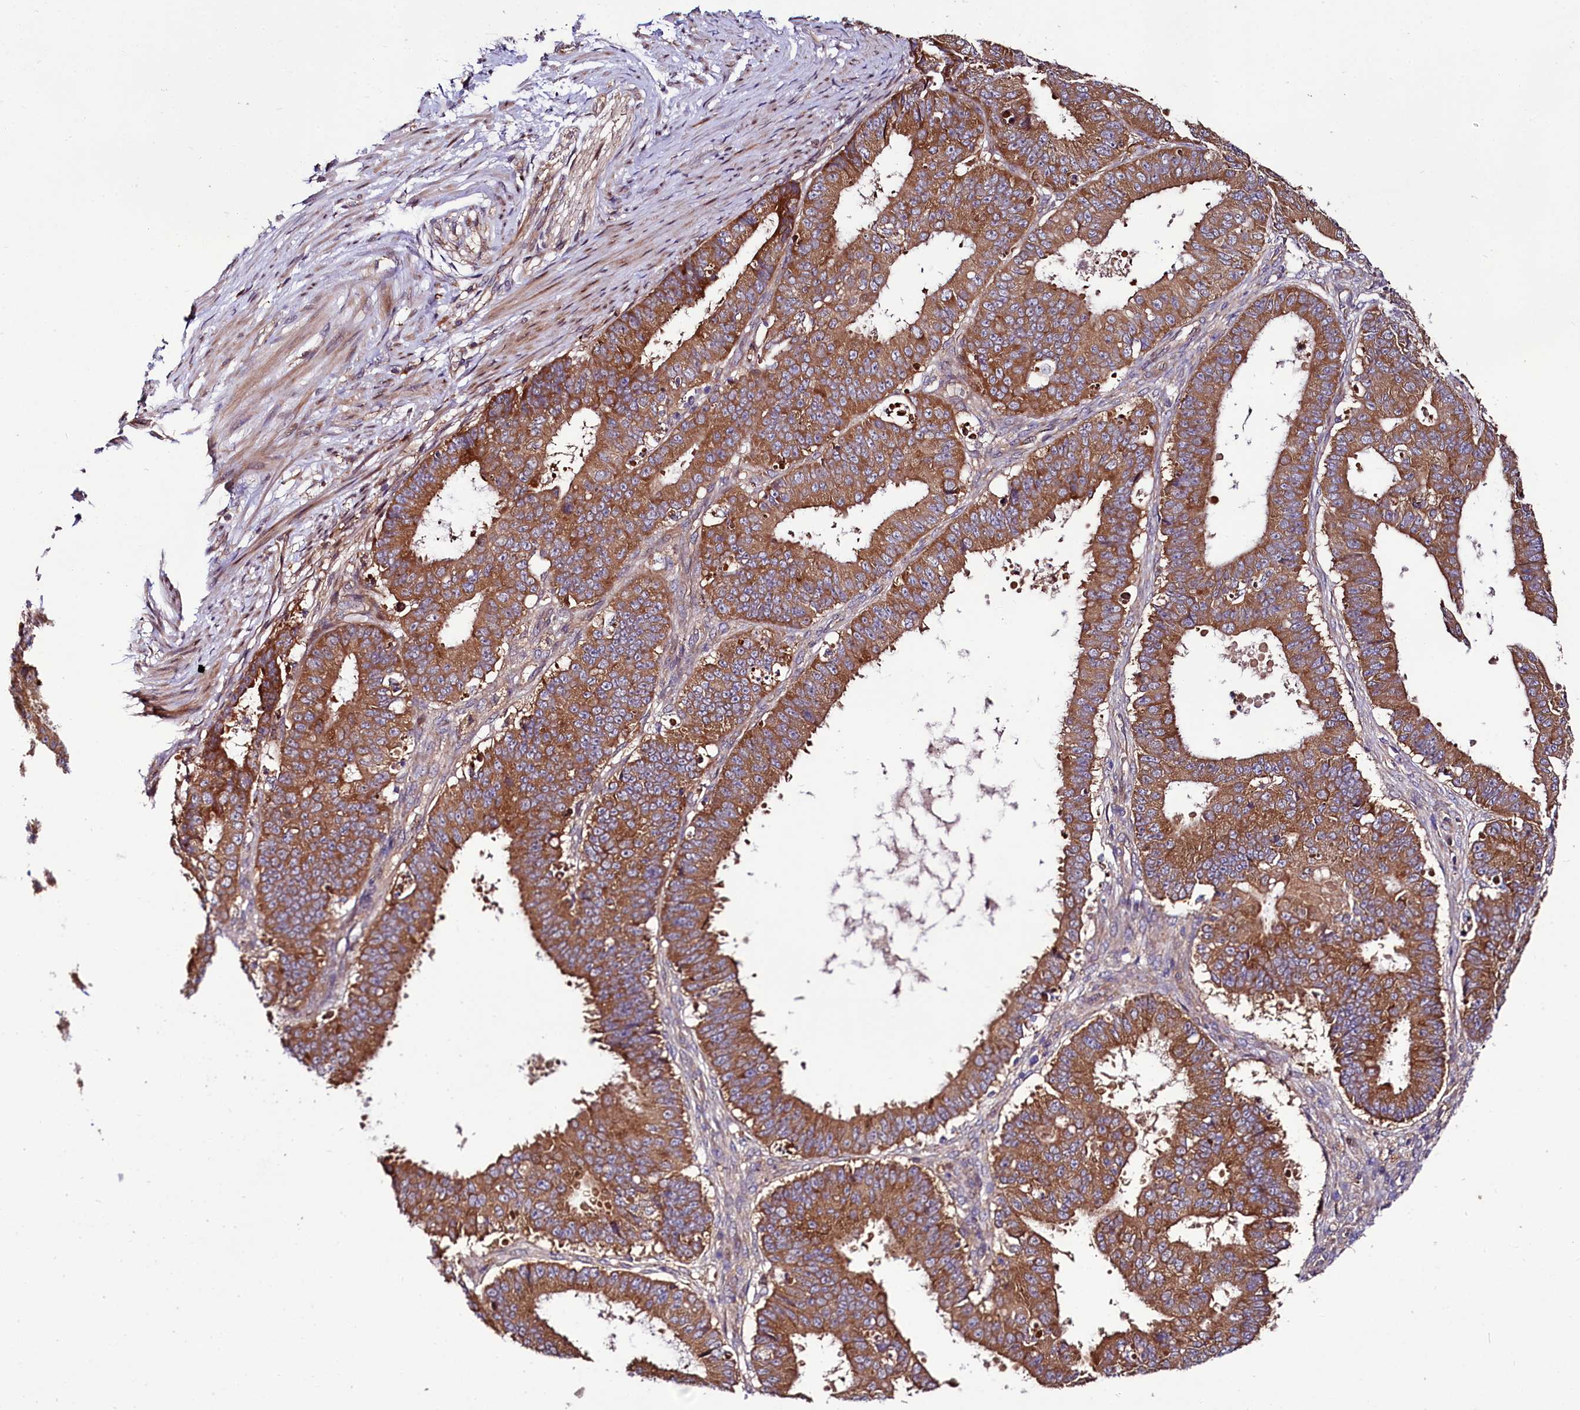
{"staining": {"intensity": "moderate", "quantity": ">75%", "location": "cytoplasmic/membranous"}, "tissue": "ovarian cancer", "cell_type": "Tumor cells", "image_type": "cancer", "snomed": [{"axis": "morphology", "description": "Carcinoma, endometroid"}, {"axis": "topography", "description": "Appendix"}, {"axis": "topography", "description": "Ovary"}], "caption": "Immunohistochemistry of human ovarian cancer (endometroid carcinoma) shows medium levels of moderate cytoplasmic/membranous staining in about >75% of tumor cells.", "gene": "NAA25", "patient": {"sex": "female", "age": 42}}